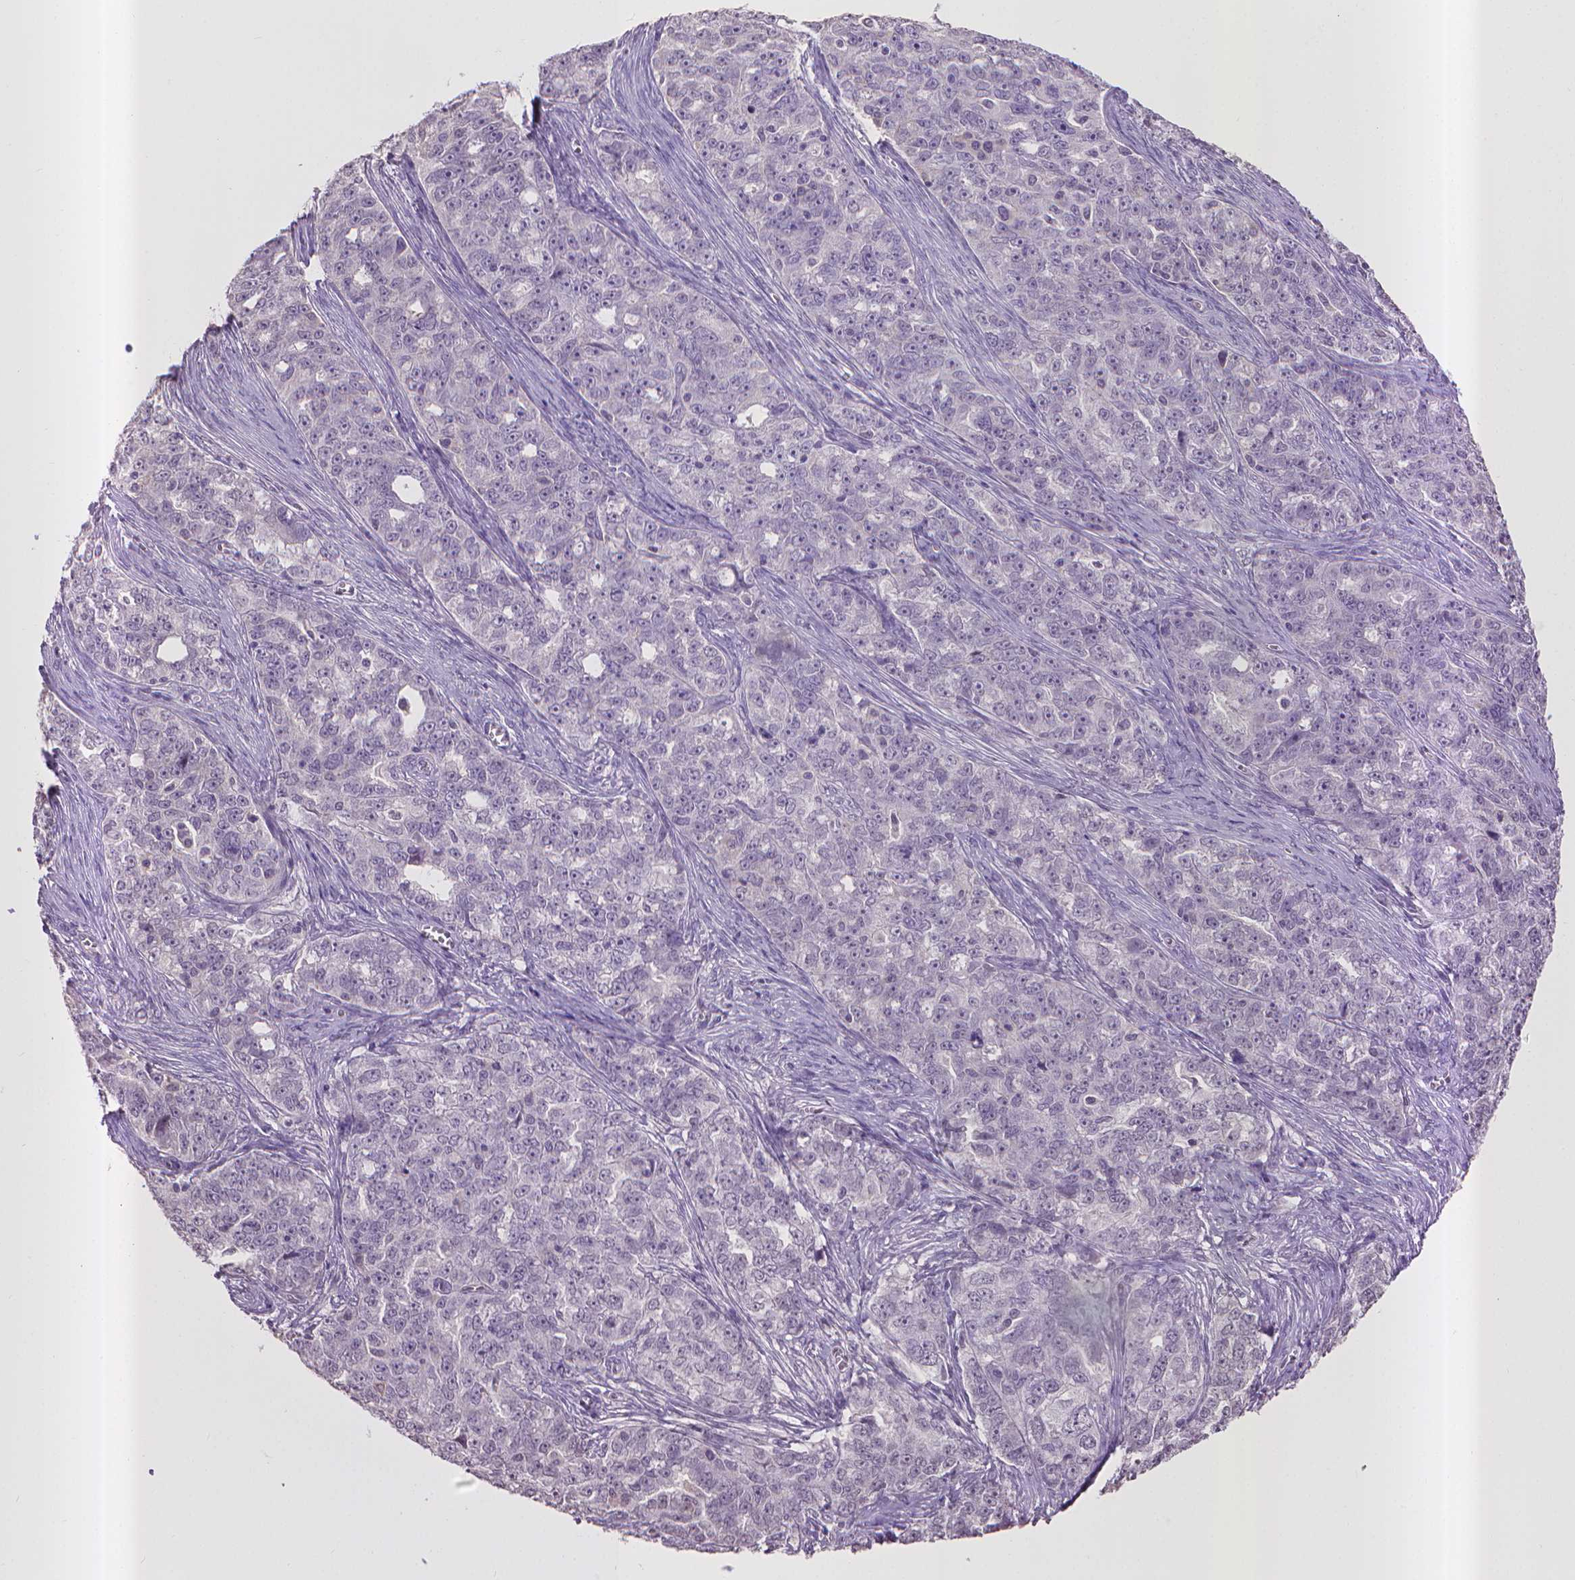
{"staining": {"intensity": "negative", "quantity": "none", "location": "none"}, "tissue": "ovarian cancer", "cell_type": "Tumor cells", "image_type": "cancer", "snomed": [{"axis": "morphology", "description": "Cystadenocarcinoma, serous, NOS"}, {"axis": "topography", "description": "Ovary"}], "caption": "Ovarian cancer stained for a protein using immunohistochemistry reveals no positivity tumor cells.", "gene": "CPM", "patient": {"sex": "female", "age": 51}}